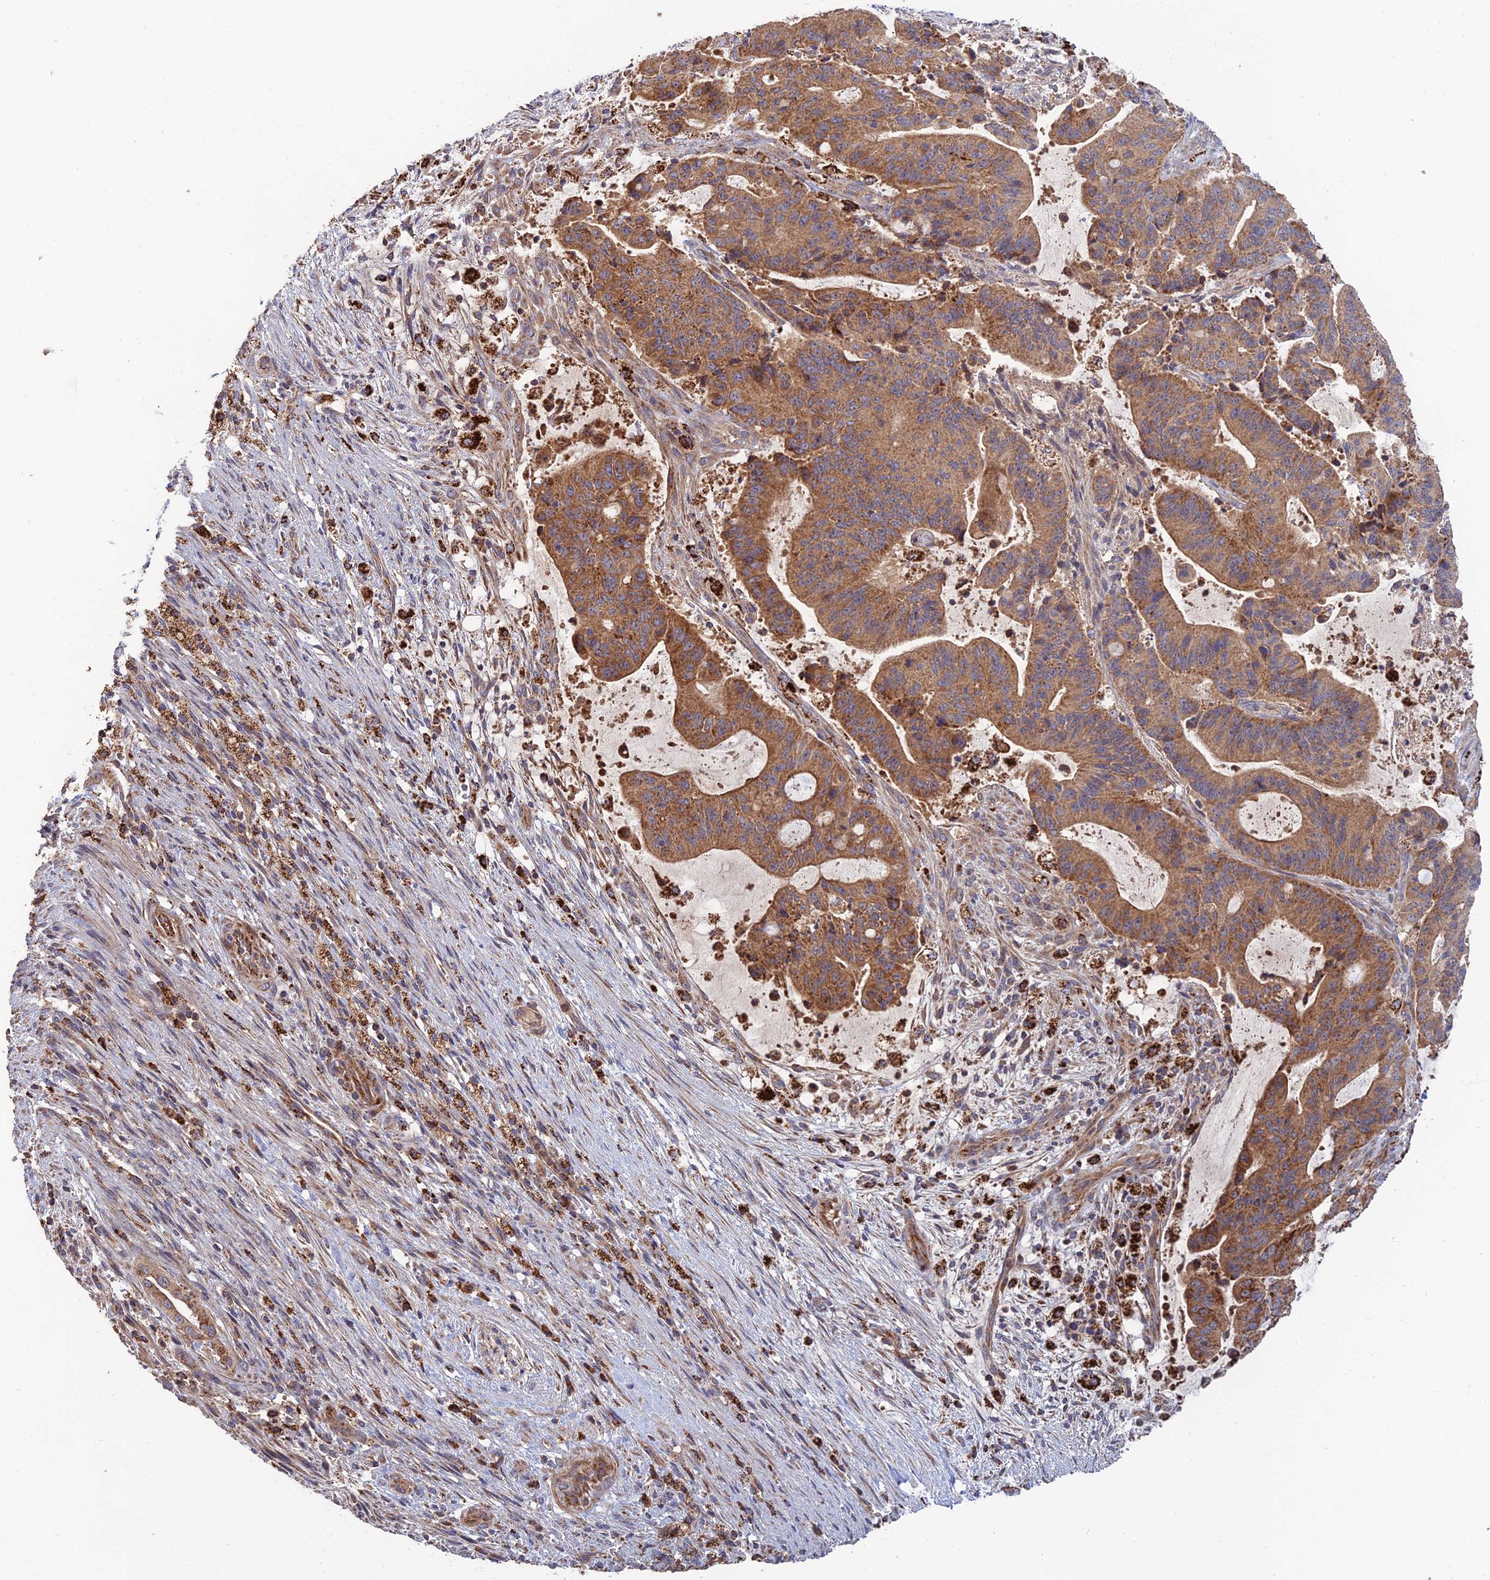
{"staining": {"intensity": "moderate", "quantity": ">75%", "location": "cytoplasmic/membranous"}, "tissue": "liver cancer", "cell_type": "Tumor cells", "image_type": "cancer", "snomed": [{"axis": "morphology", "description": "Normal tissue, NOS"}, {"axis": "morphology", "description": "Cholangiocarcinoma"}, {"axis": "topography", "description": "Liver"}, {"axis": "topography", "description": "Peripheral nerve tissue"}], "caption": "The immunohistochemical stain highlights moderate cytoplasmic/membranous expression in tumor cells of liver cancer tissue.", "gene": "RIC8B", "patient": {"sex": "female", "age": 73}}